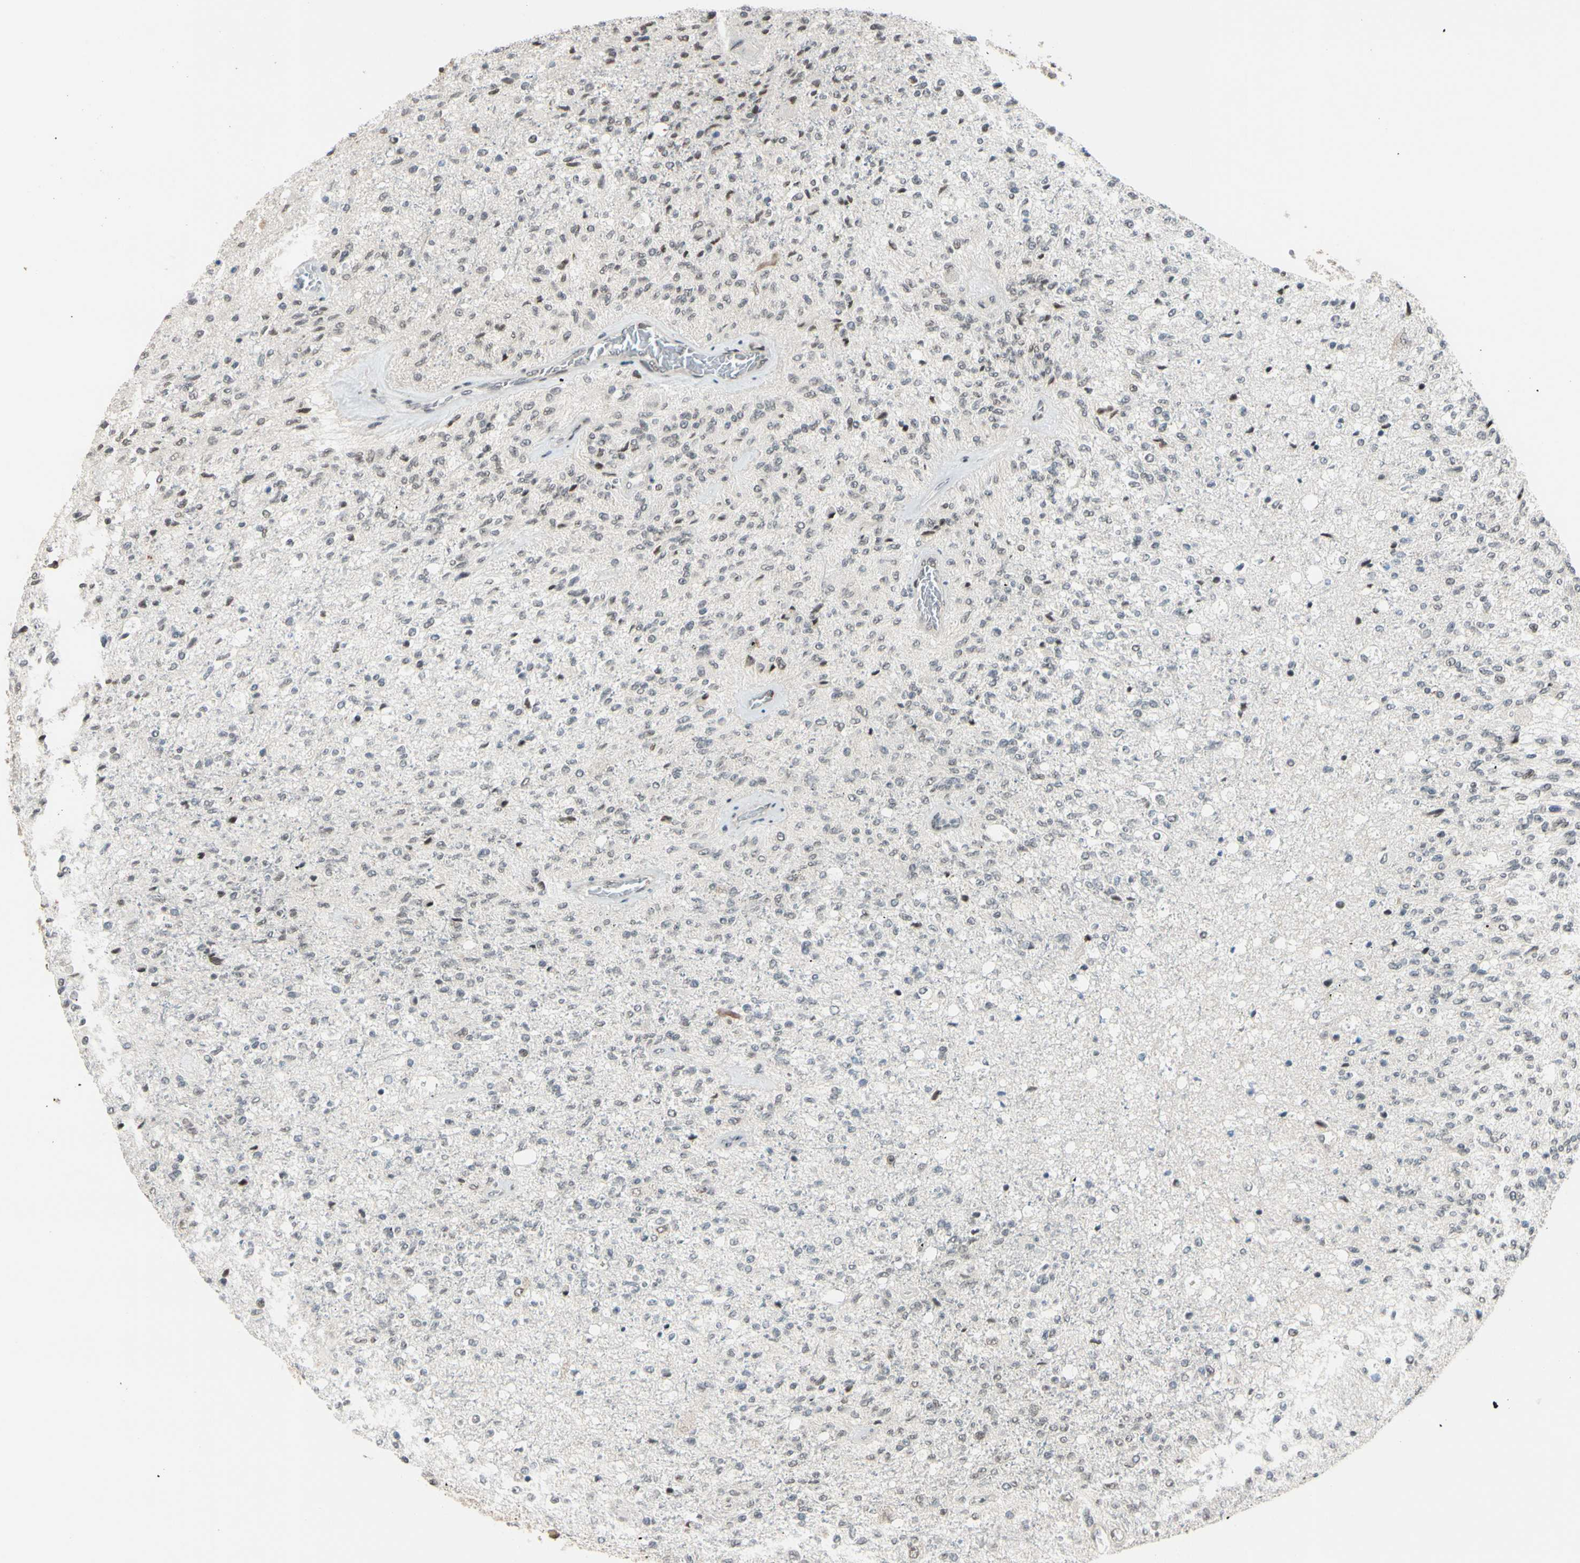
{"staining": {"intensity": "negative", "quantity": "none", "location": "none"}, "tissue": "glioma", "cell_type": "Tumor cells", "image_type": "cancer", "snomed": [{"axis": "morphology", "description": "Normal tissue, NOS"}, {"axis": "morphology", "description": "Glioma, malignant, High grade"}, {"axis": "topography", "description": "Cerebral cortex"}], "caption": "DAB (3,3'-diaminobenzidine) immunohistochemical staining of malignant high-grade glioma shows no significant positivity in tumor cells.", "gene": "BRMS1", "patient": {"sex": "male", "age": 77}}